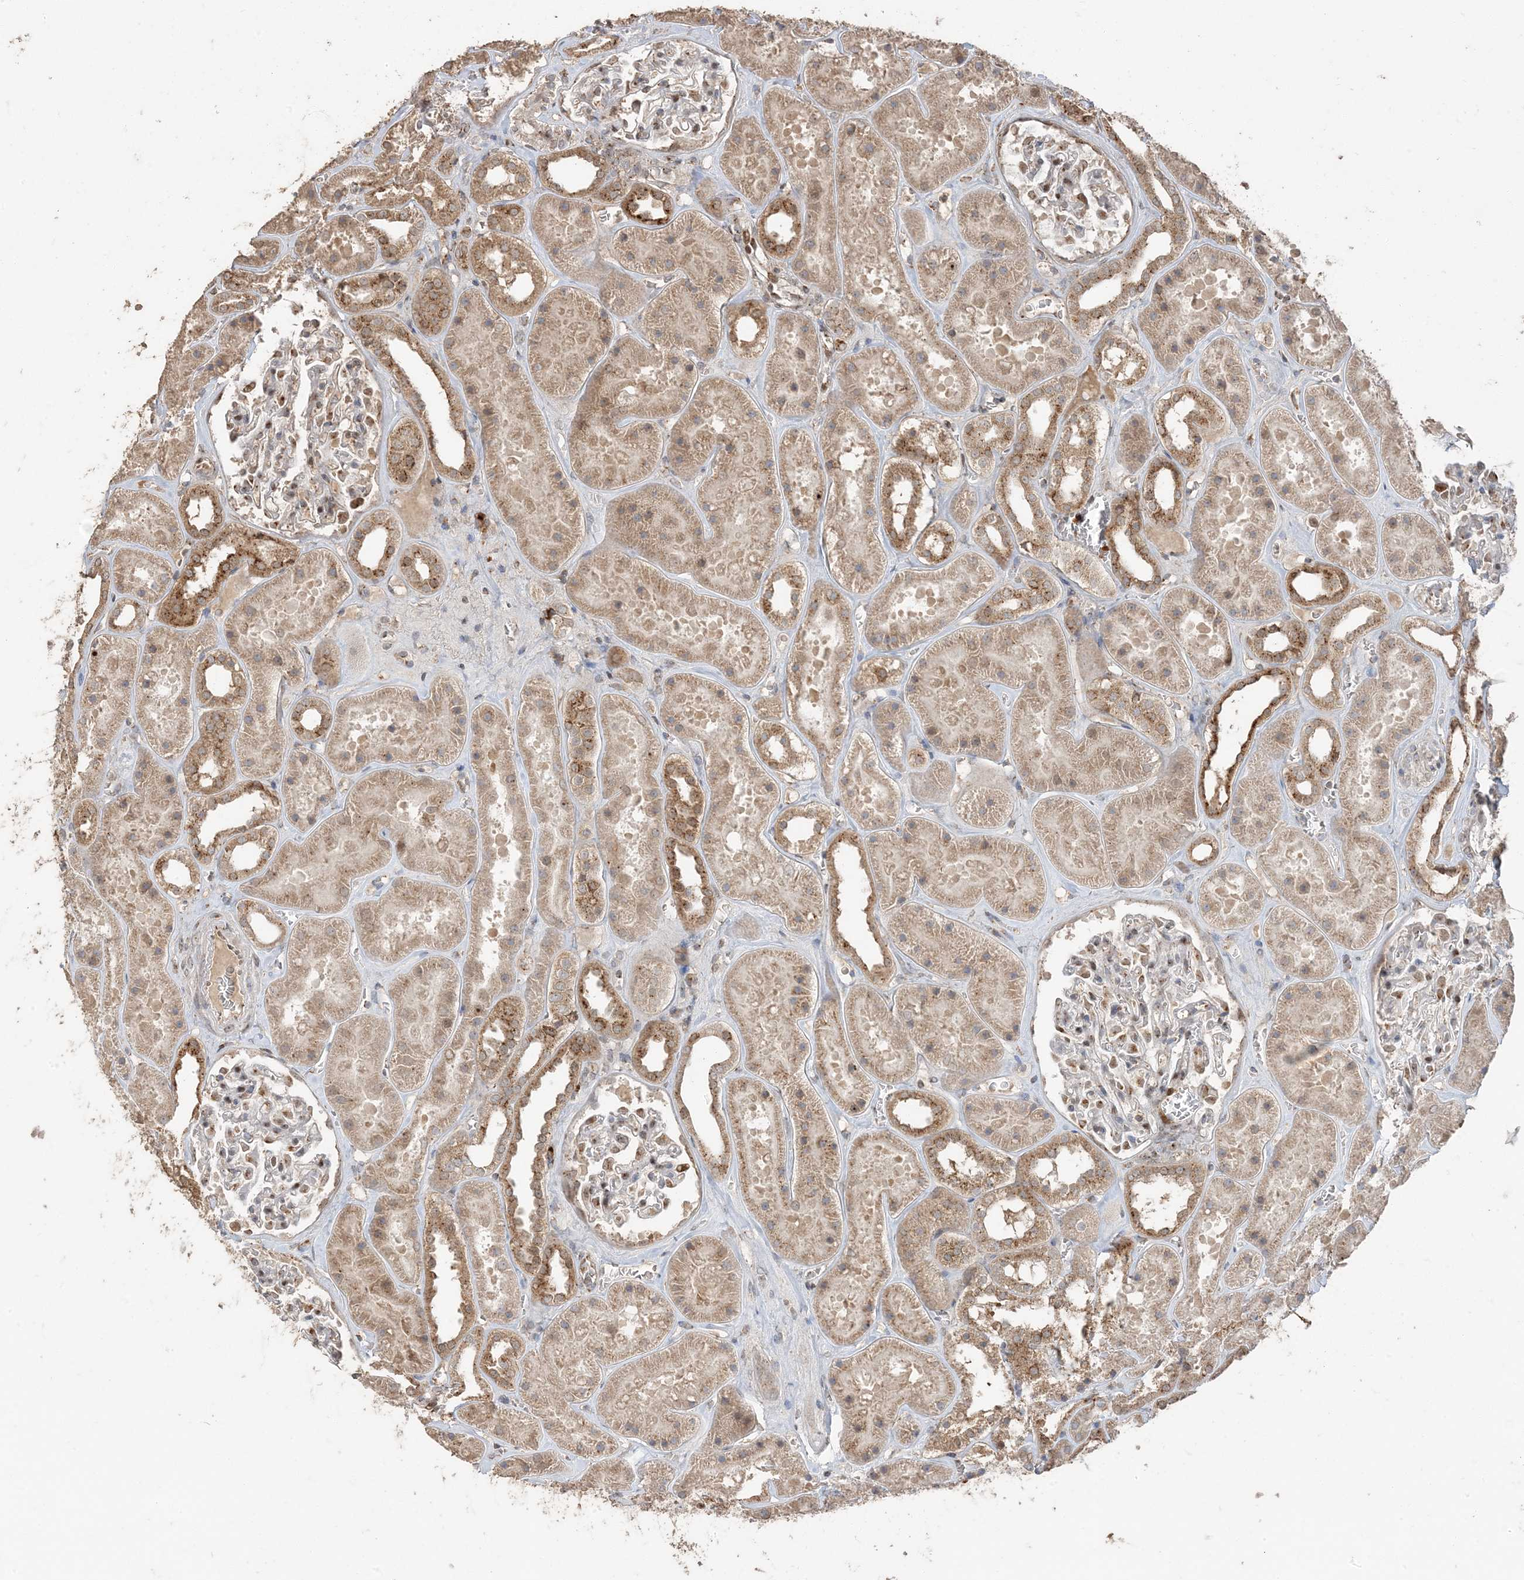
{"staining": {"intensity": "moderate", "quantity": "25%-75%", "location": "cytoplasmic/membranous,nuclear"}, "tissue": "kidney", "cell_type": "Cells in glomeruli", "image_type": "normal", "snomed": [{"axis": "morphology", "description": "Normal tissue, NOS"}, {"axis": "topography", "description": "Kidney"}], "caption": "A brown stain highlights moderate cytoplasmic/membranous,nuclear positivity of a protein in cells in glomeruli of benign human kidney.", "gene": "RER1", "patient": {"sex": "female", "age": 41}}